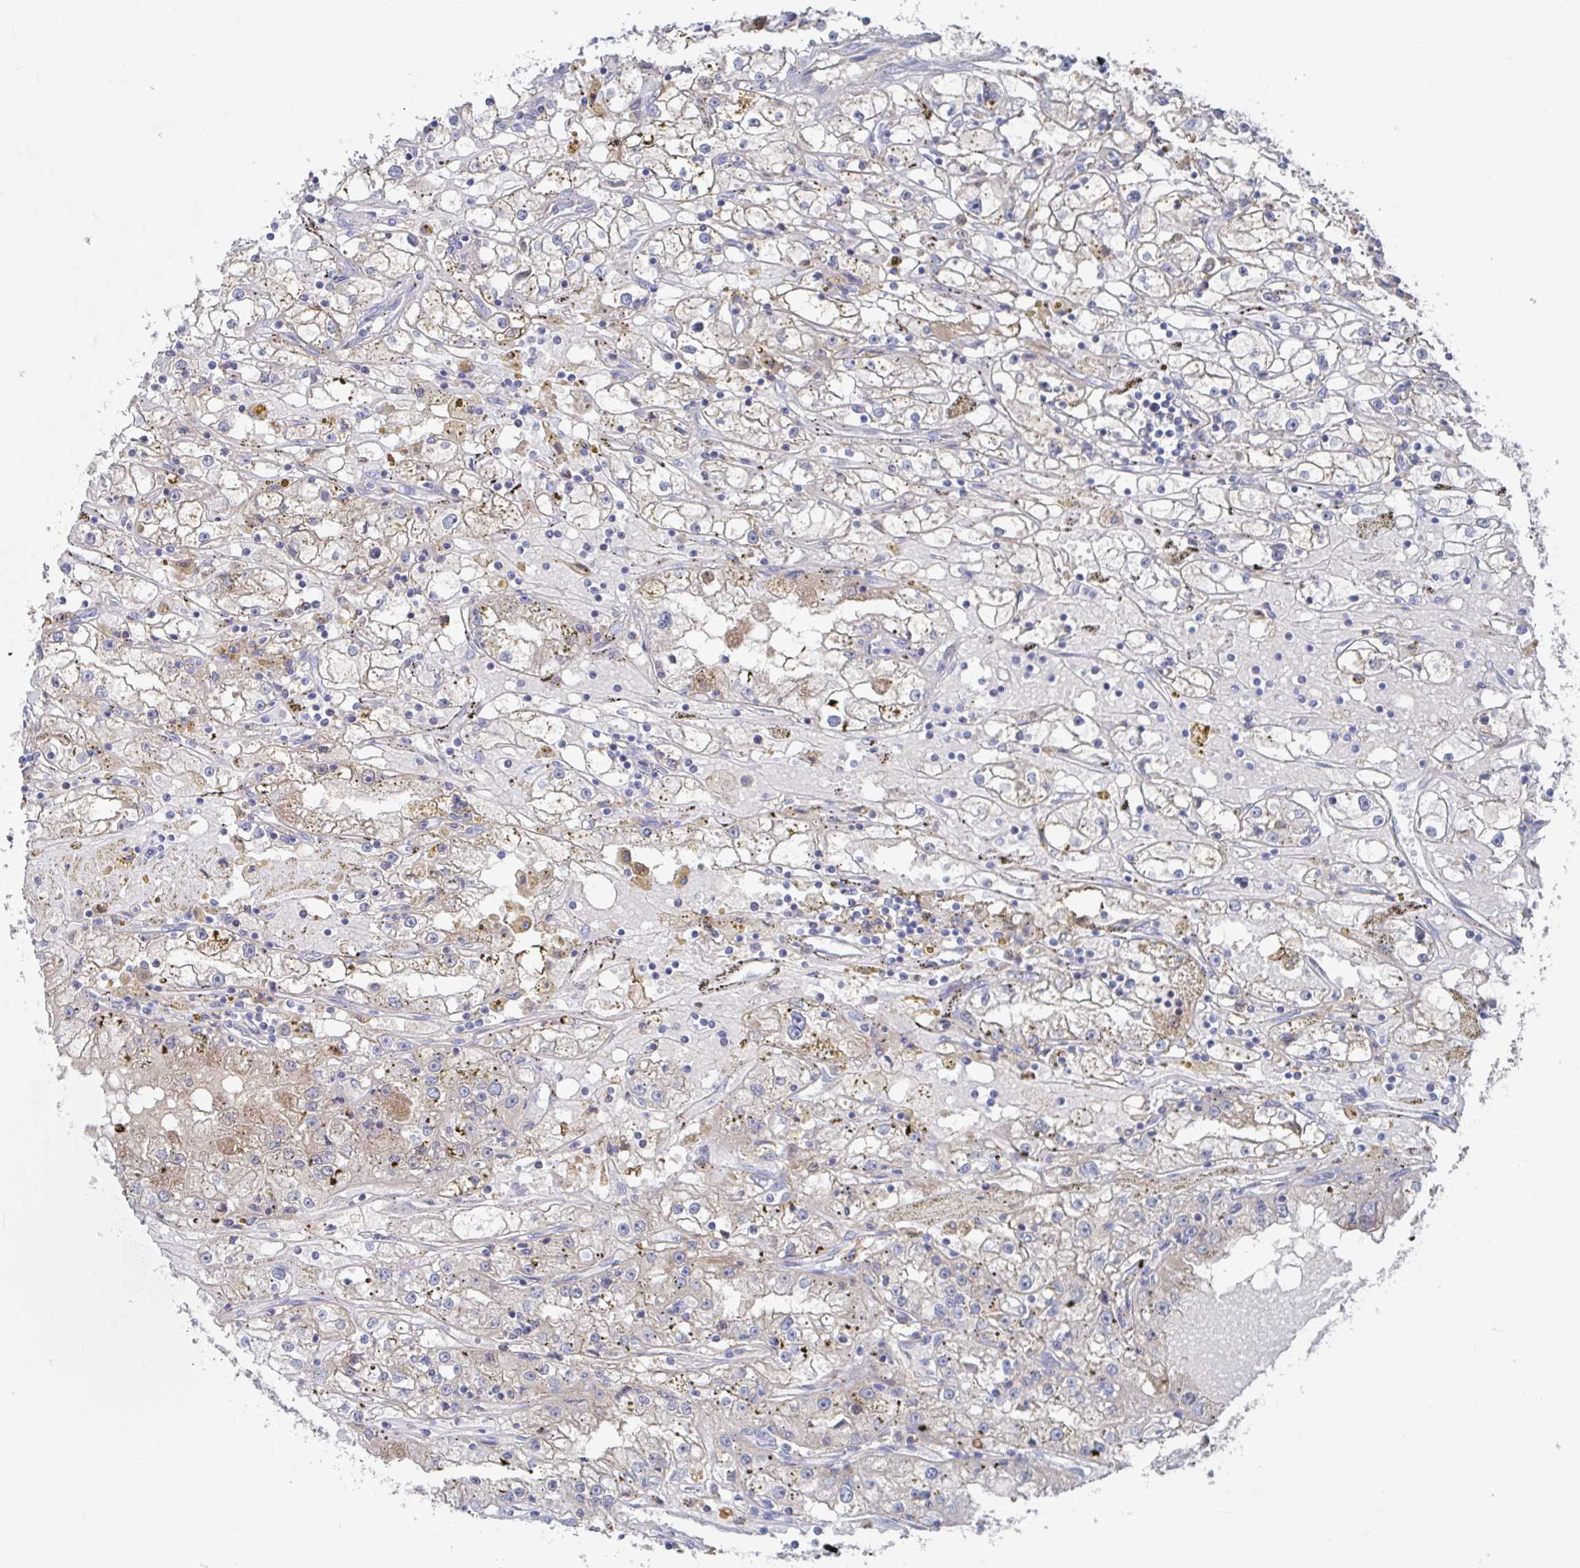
{"staining": {"intensity": "weak", "quantity": ">75%", "location": "cytoplasmic/membranous"}, "tissue": "renal cancer", "cell_type": "Tumor cells", "image_type": "cancer", "snomed": [{"axis": "morphology", "description": "Adenocarcinoma, NOS"}, {"axis": "topography", "description": "Kidney"}], "caption": "Weak cytoplasmic/membranous expression is present in approximately >75% of tumor cells in renal adenocarcinoma.", "gene": "GPR148", "patient": {"sex": "male", "age": 56}}